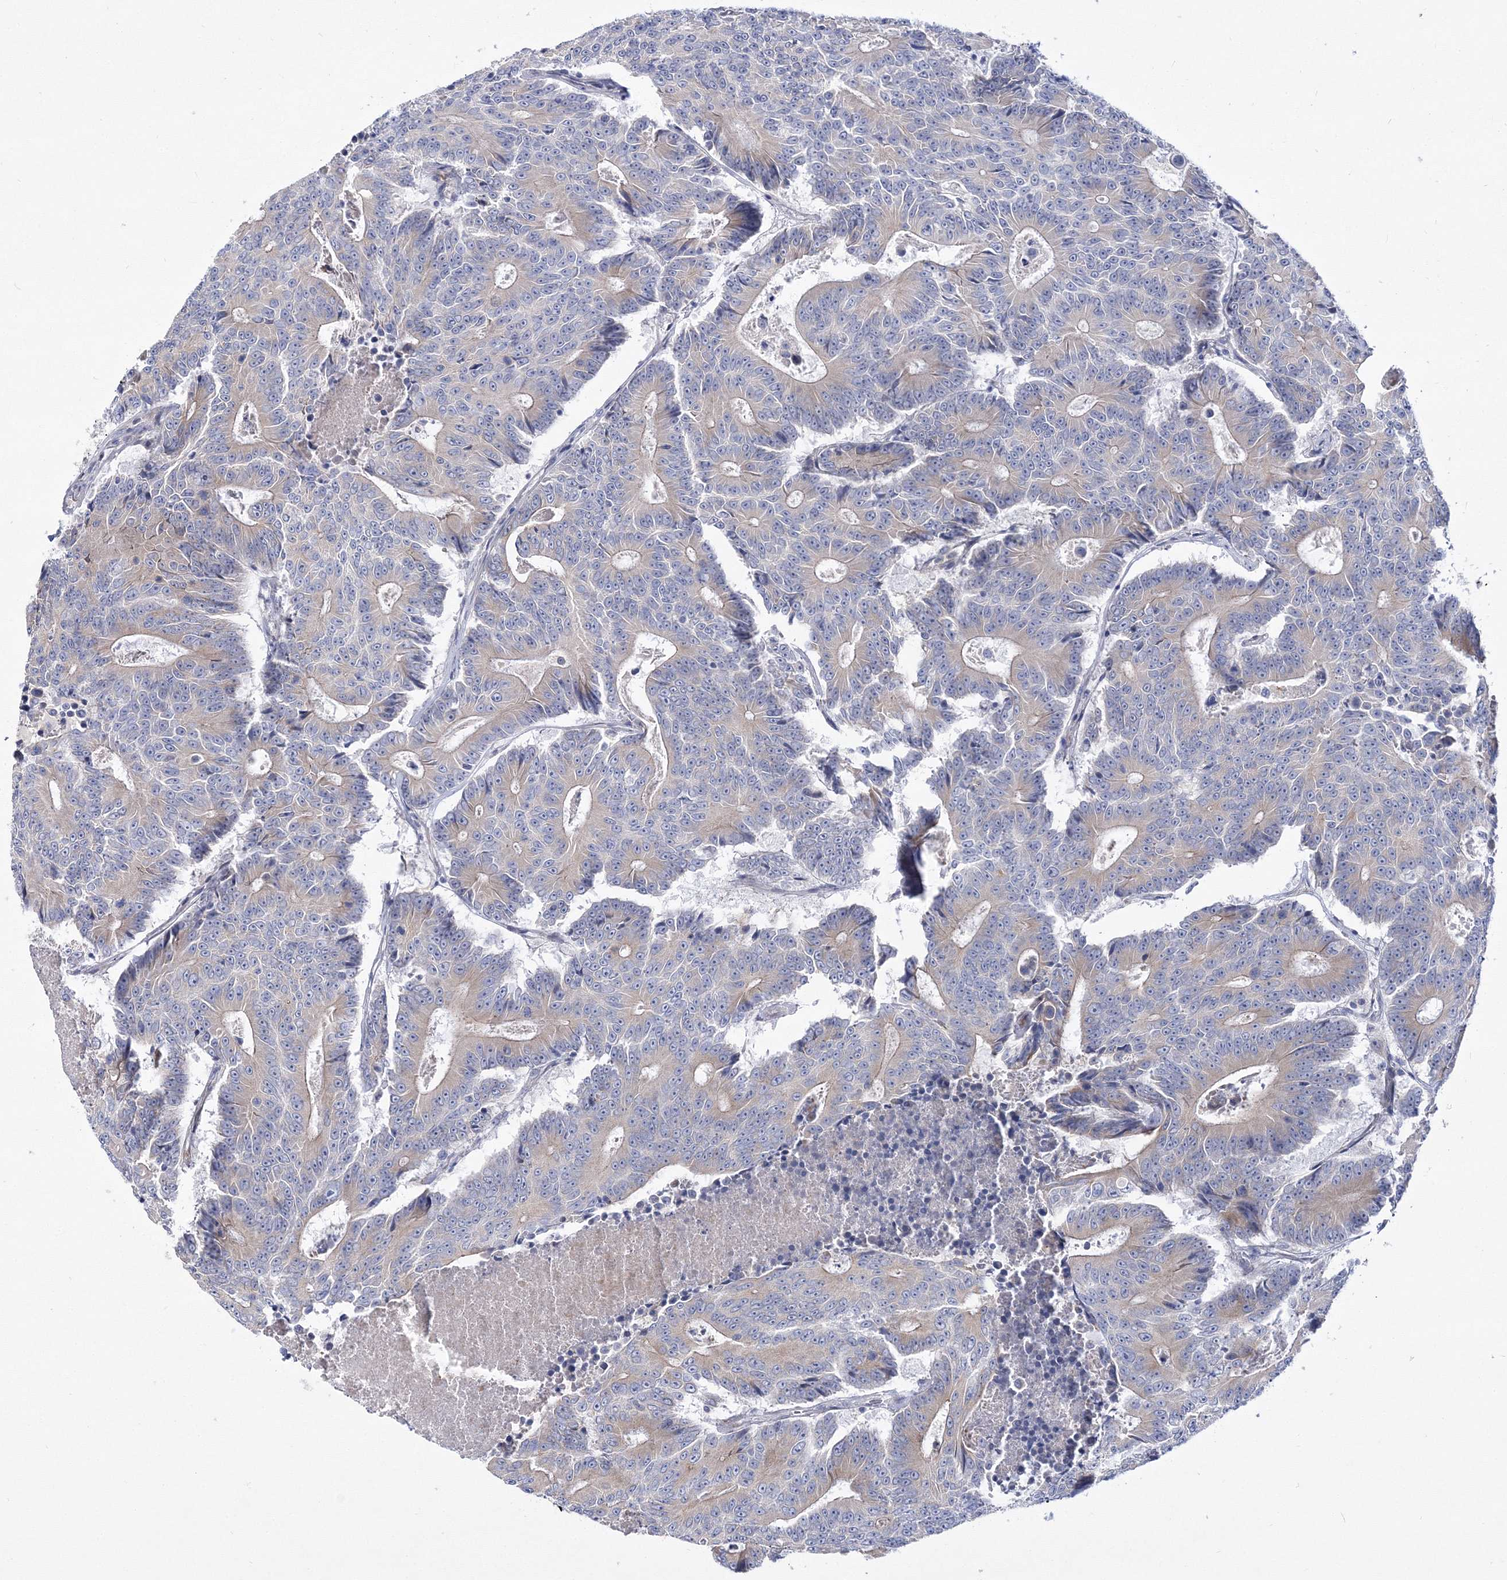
{"staining": {"intensity": "weak", "quantity": "<25%", "location": "cytoplasmic/membranous"}, "tissue": "colorectal cancer", "cell_type": "Tumor cells", "image_type": "cancer", "snomed": [{"axis": "morphology", "description": "Adenocarcinoma, NOS"}, {"axis": "topography", "description": "Colon"}], "caption": "Tumor cells are negative for brown protein staining in colorectal cancer (adenocarcinoma).", "gene": "ARHGAP32", "patient": {"sex": "male", "age": 83}}